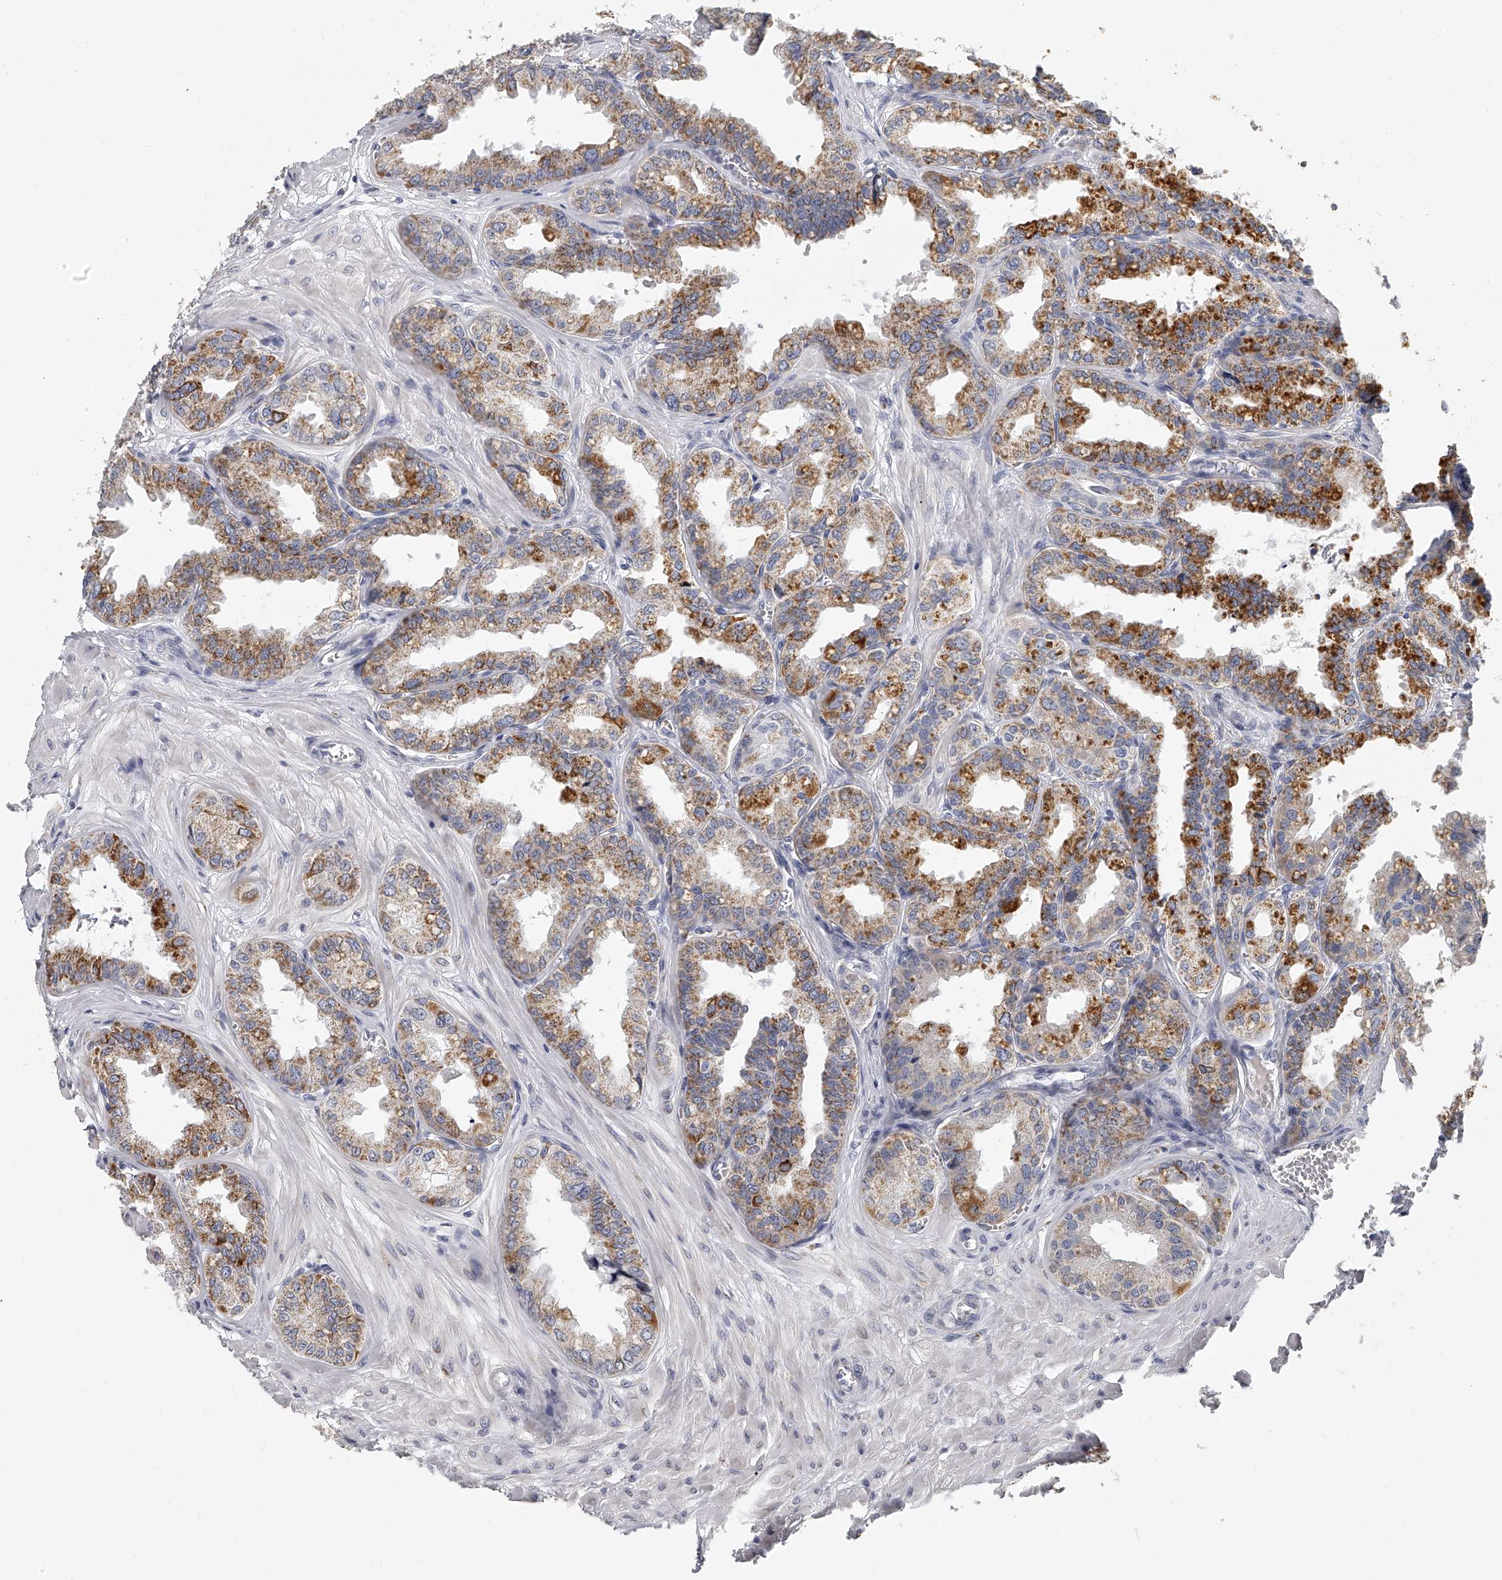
{"staining": {"intensity": "moderate", "quantity": ">75%", "location": "cytoplasmic/membranous"}, "tissue": "seminal vesicle", "cell_type": "Glandular cells", "image_type": "normal", "snomed": [{"axis": "morphology", "description": "Normal tissue, NOS"}, {"axis": "topography", "description": "Prostate"}, {"axis": "topography", "description": "Seminal veicle"}], "caption": "Protein expression analysis of benign human seminal vesicle reveals moderate cytoplasmic/membranous staining in approximately >75% of glandular cells. The protein is stained brown, and the nuclei are stained in blue (DAB (3,3'-diaminobenzidine) IHC with brightfield microscopy, high magnification).", "gene": "KLHL7", "patient": {"sex": "male", "age": 51}}